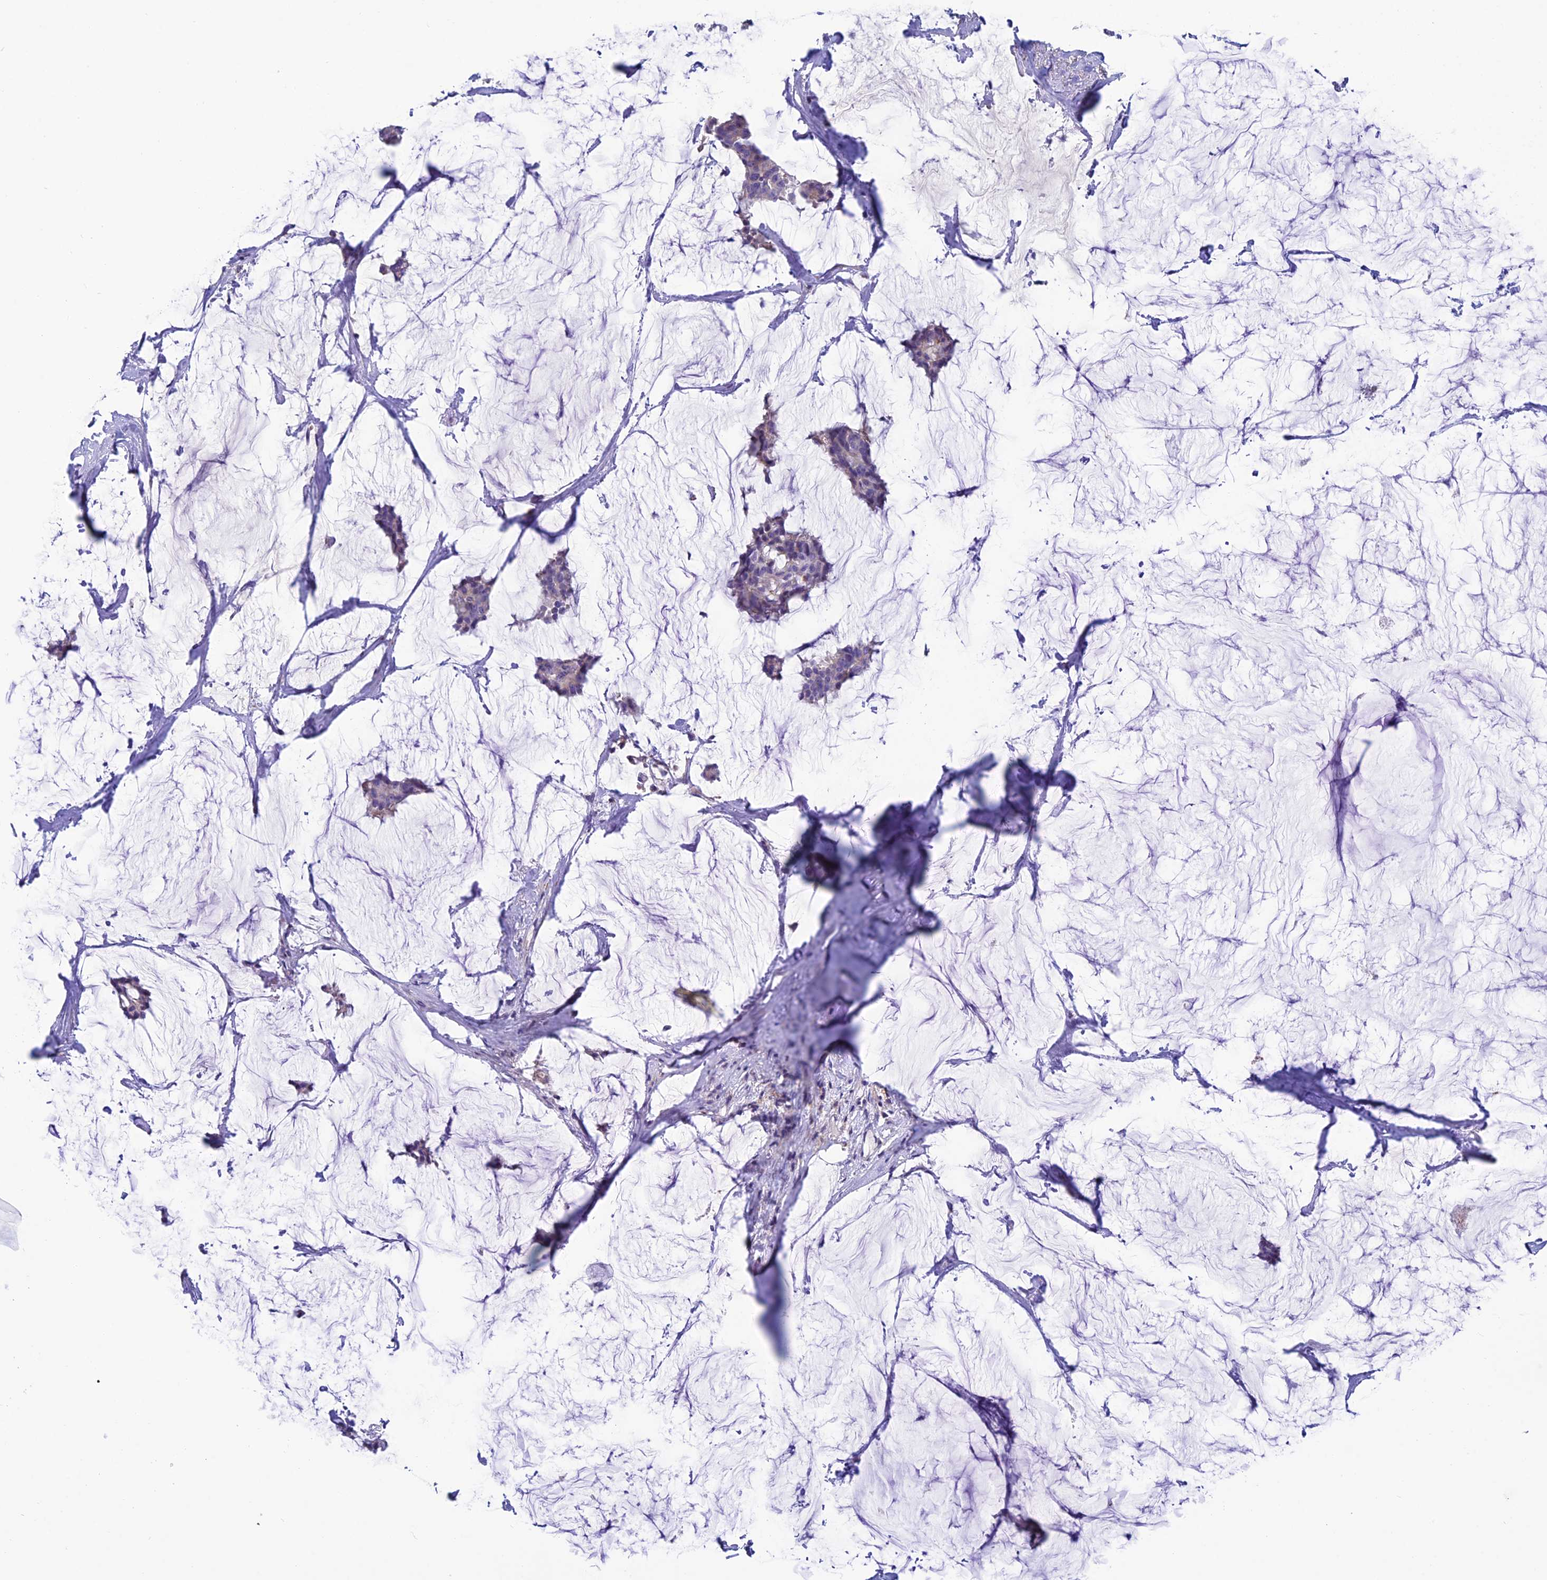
{"staining": {"intensity": "negative", "quantity": "none", "location": "none"}, "tissue": "breast cancer", "cell_type": "Tumor cells", "image_type": "cancer", "snomed": [{"axis": "morphology", "description": "Duct carcinoma"}, {"axis": "topography", "description": "Breast"}], "caption": "Tumor cells are negative for brown protein staining in breast cancer. (DAB (3,3'-diaminobenzidine) immunohistochemistry, high magnification).", "gene": "FAM178B", "patient": {"sex": "female", "age": 93}}